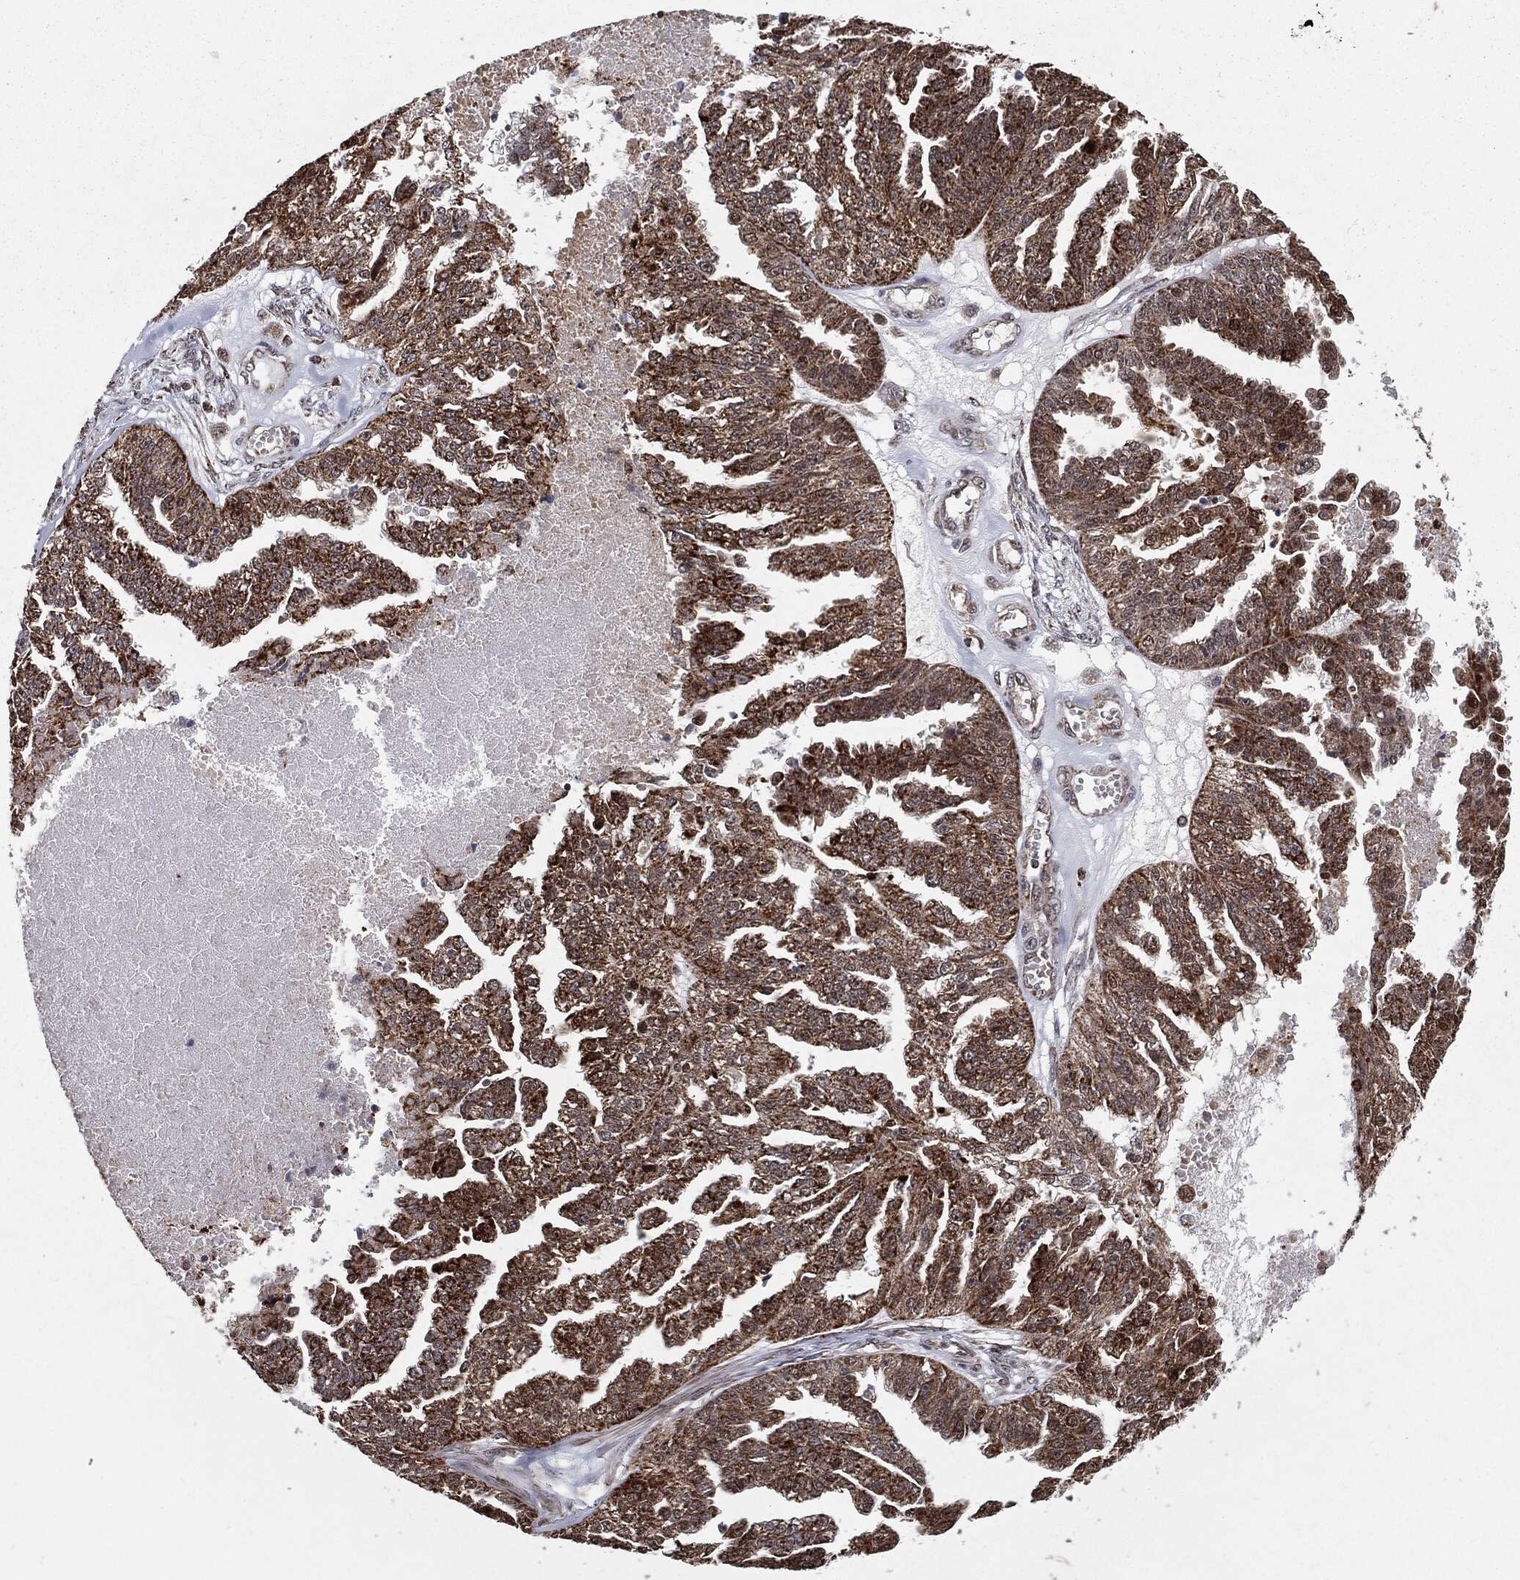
{"staining": {"intensity": "moderate", "quantity": ">75%", "location": "cytoplasmic/membranous"}, "tissue": "ovarian cancer", "cell_type": "Tumor cells", "image_type": "cancer", "snomed": [{"axis": "morphology", "description": "Cystadenocarcinoma, serous, NOS"}, {"axis": "topography", "description": "Ovary"}], "caption": "Immunohistochemistry photomicrograph of ovarian cancer stained for a protein (brown), which shows medium levels of moderate cytoplasmic/membranous staining in approximately >75% of tumor cells.", "gene": "CHCHD2", "patient": {"sex": "female", "age": 58}}